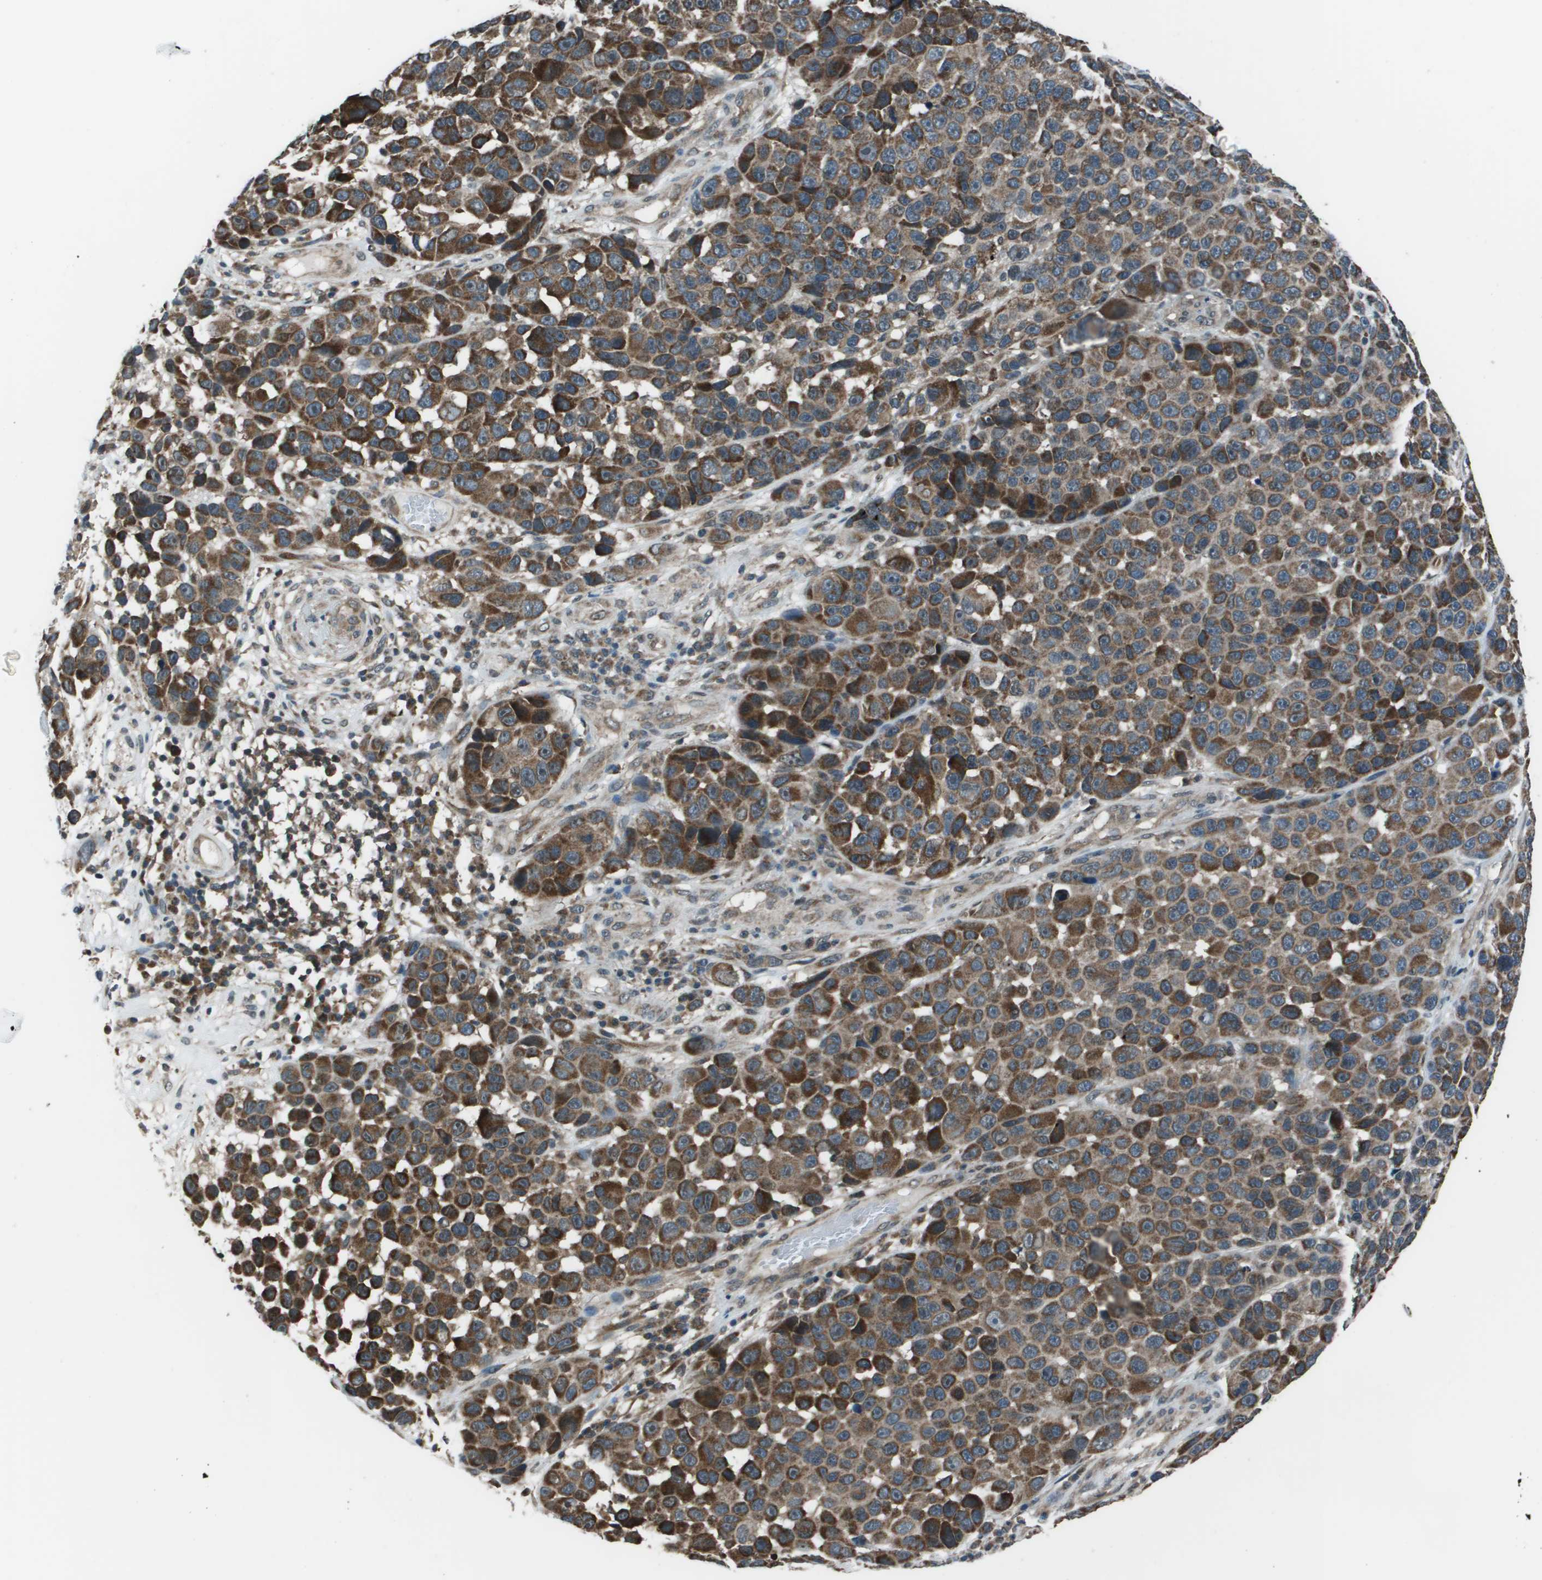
{"staining": {"intensity": "strong", "quantity": ">75%", "location": "cytoplasmic/membranous"}, "tissue": "melanoma", "cell_type": "Tumor cells", "image_type": "cancer", "snomed": [{"axis": "morphology", "description": "Malignant melanoma, NOS"}, {"axis": "topography", "description": "Skin"}], "caption": "An immunohistochemistry (IHC) image of neoplastic tissue is shown. Protein staining in brown labels strong cytoplasmic/membranous positivity in melanoma within tumor cells.", "gene": "PPFIA1", "patient": {"sex": "male", "age": 53}}